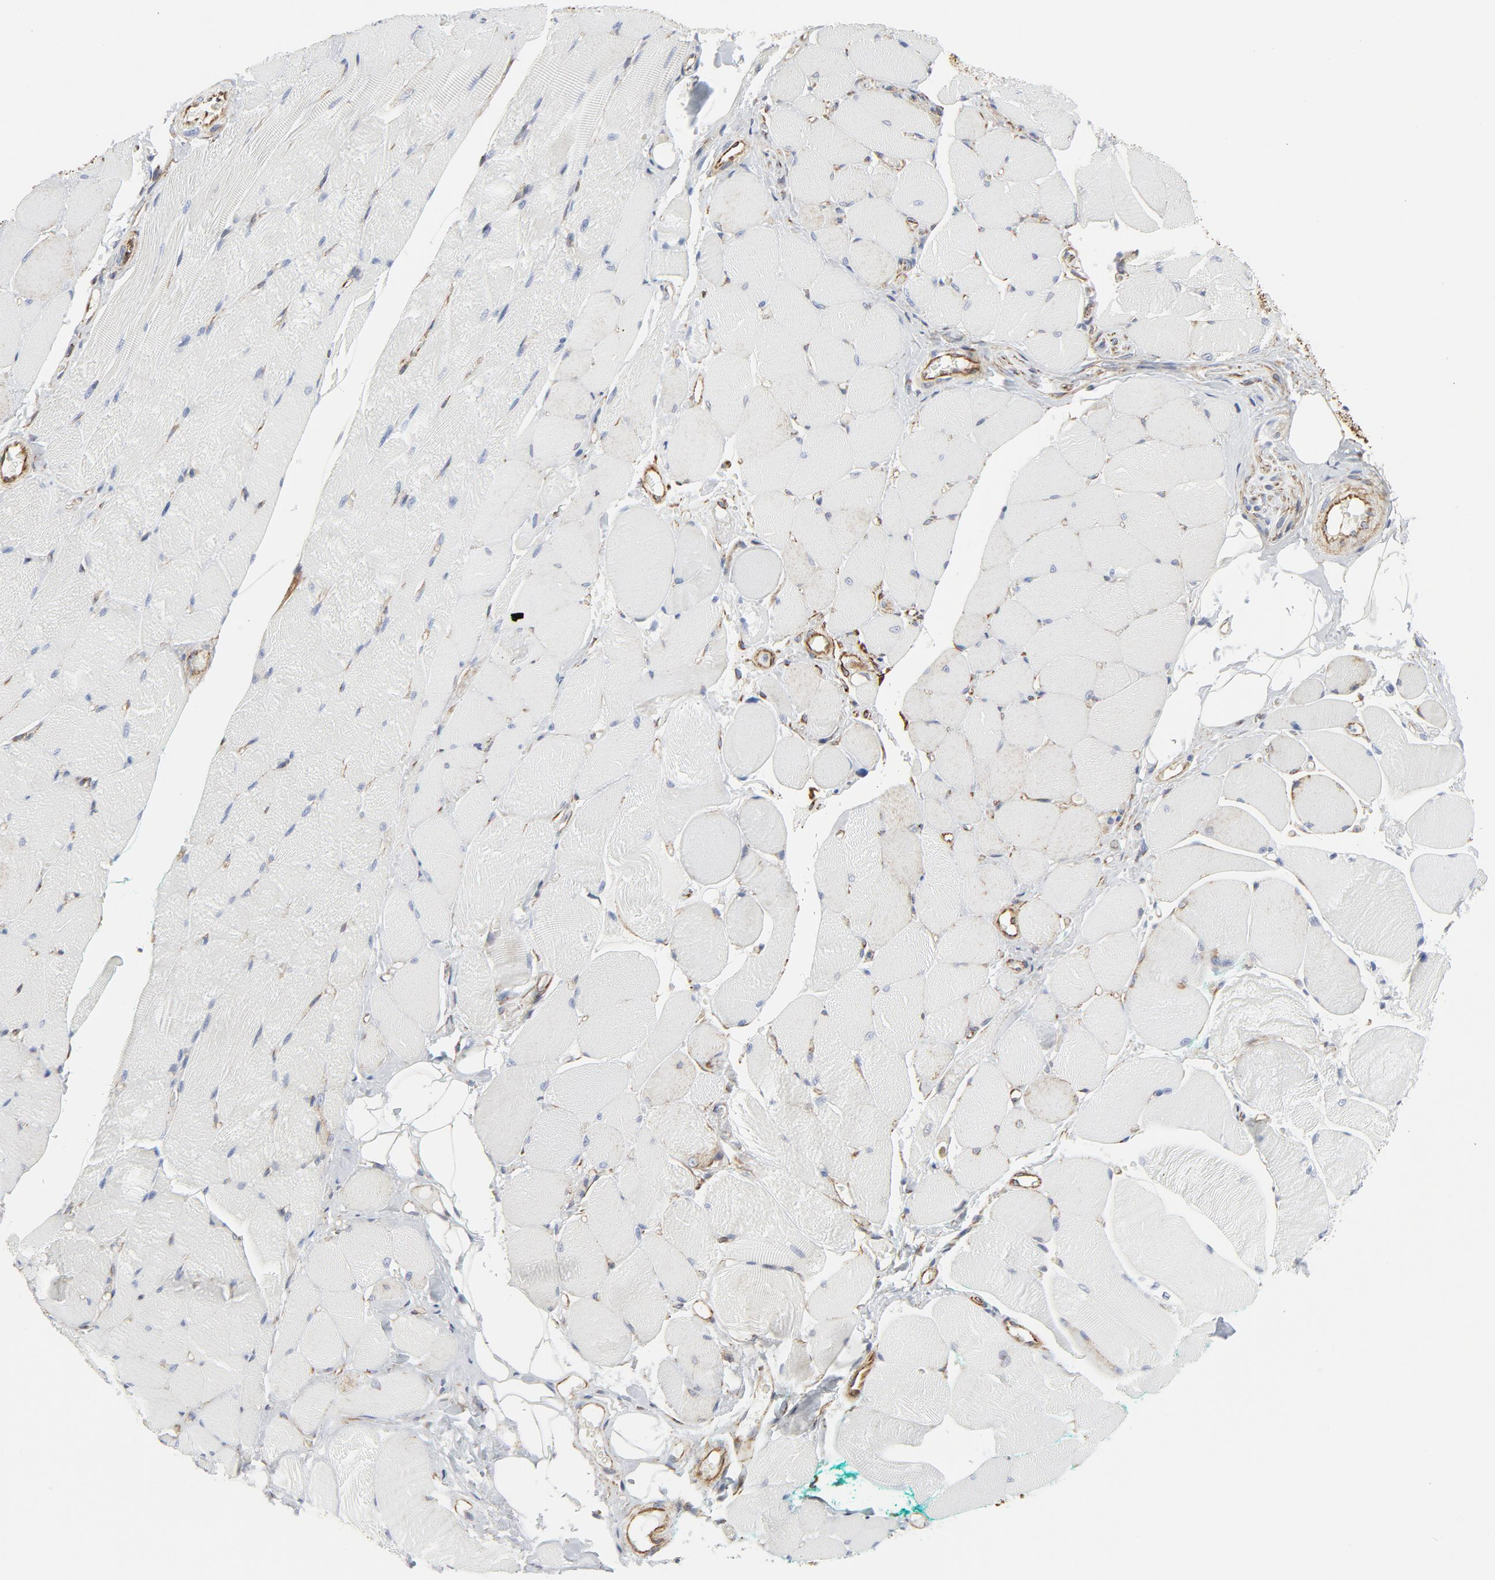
{"staining": {"intensity": "negative", "quantity": "none", "location": "none"}, "tissue": "skeletal muscle", "cell_type": "Myocytes", "image_type": "normal", "snomed": [{"axis": "morphology", "description": "Normal tissue, NOS"}, {"axis": "topography", "description": "Skeletal muscle"}, {"axis": "topography", "description": "Peripheral nerve tissue"}], "caption": "IHC of benign skeletal muscle exhibits no staining in myocytes. (Brightfield microscopy of DAB (3,3'-diaminobenzidine) immunohistochemistry (IHC) at high magnification).", "gene": "TUBB1", "patient": {"sex": "female", "age": 84}}